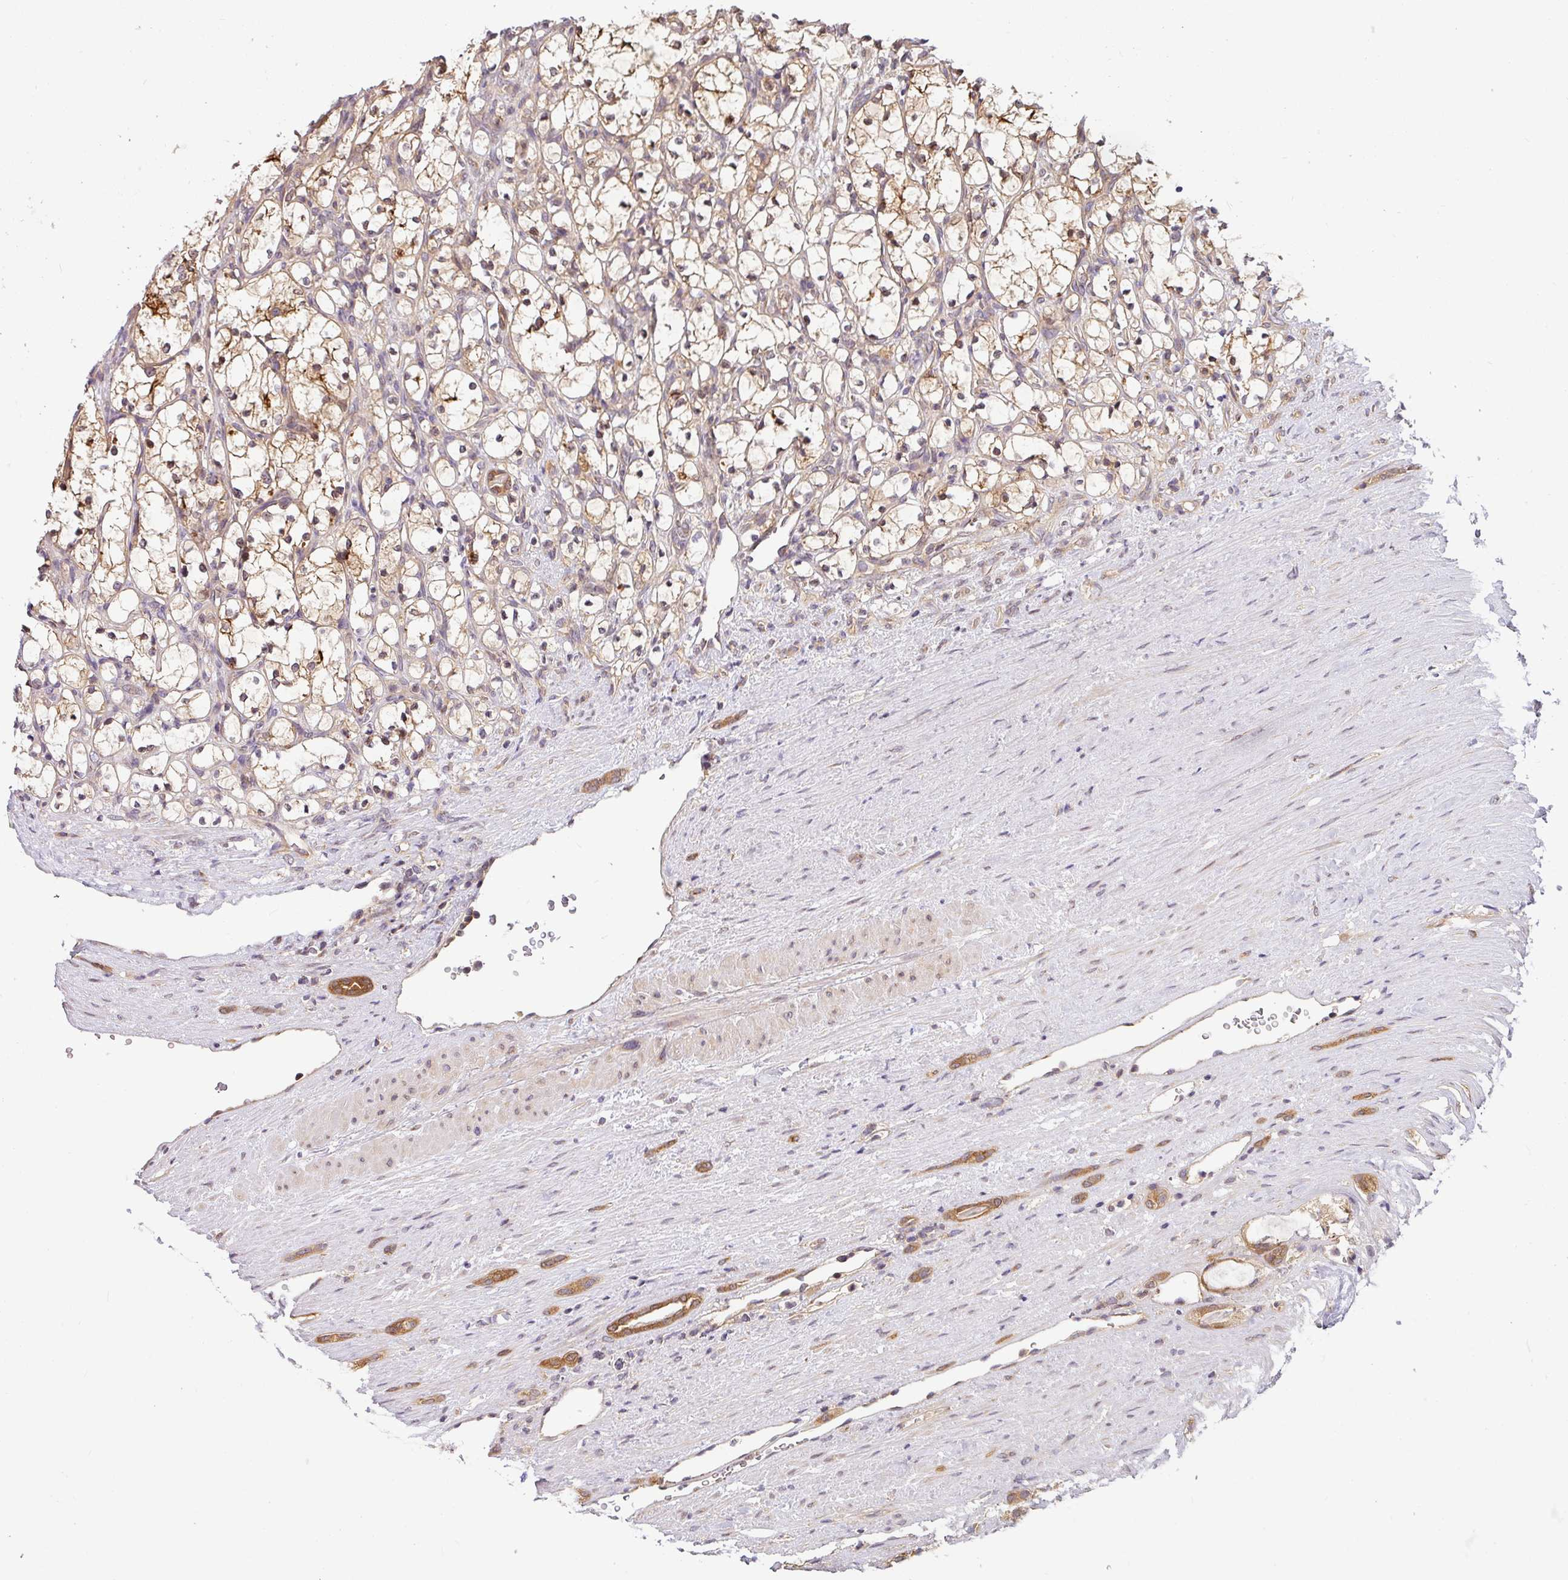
{"staining": {"intensity": "weak", "quantity": ">75%", "location": "cytoplasmic/membranous"}, "tissue": "renal cancer", "cell_type": "Tumor cells", "image_type": "cancer", "snomed": [{"axis": "morphology", "description": "Adenocarcinoma, NOS"}, {"axis": "topography", "description": "Kidney"}], "caption": "The micrograph exhibits staining of adenocarcinoma (renal), revealing weak cytoplasmic/membranous protein expression (brown color) within tumor cells.", "gene": "SHB", "patient": {"sex": "female", "age": 69}}